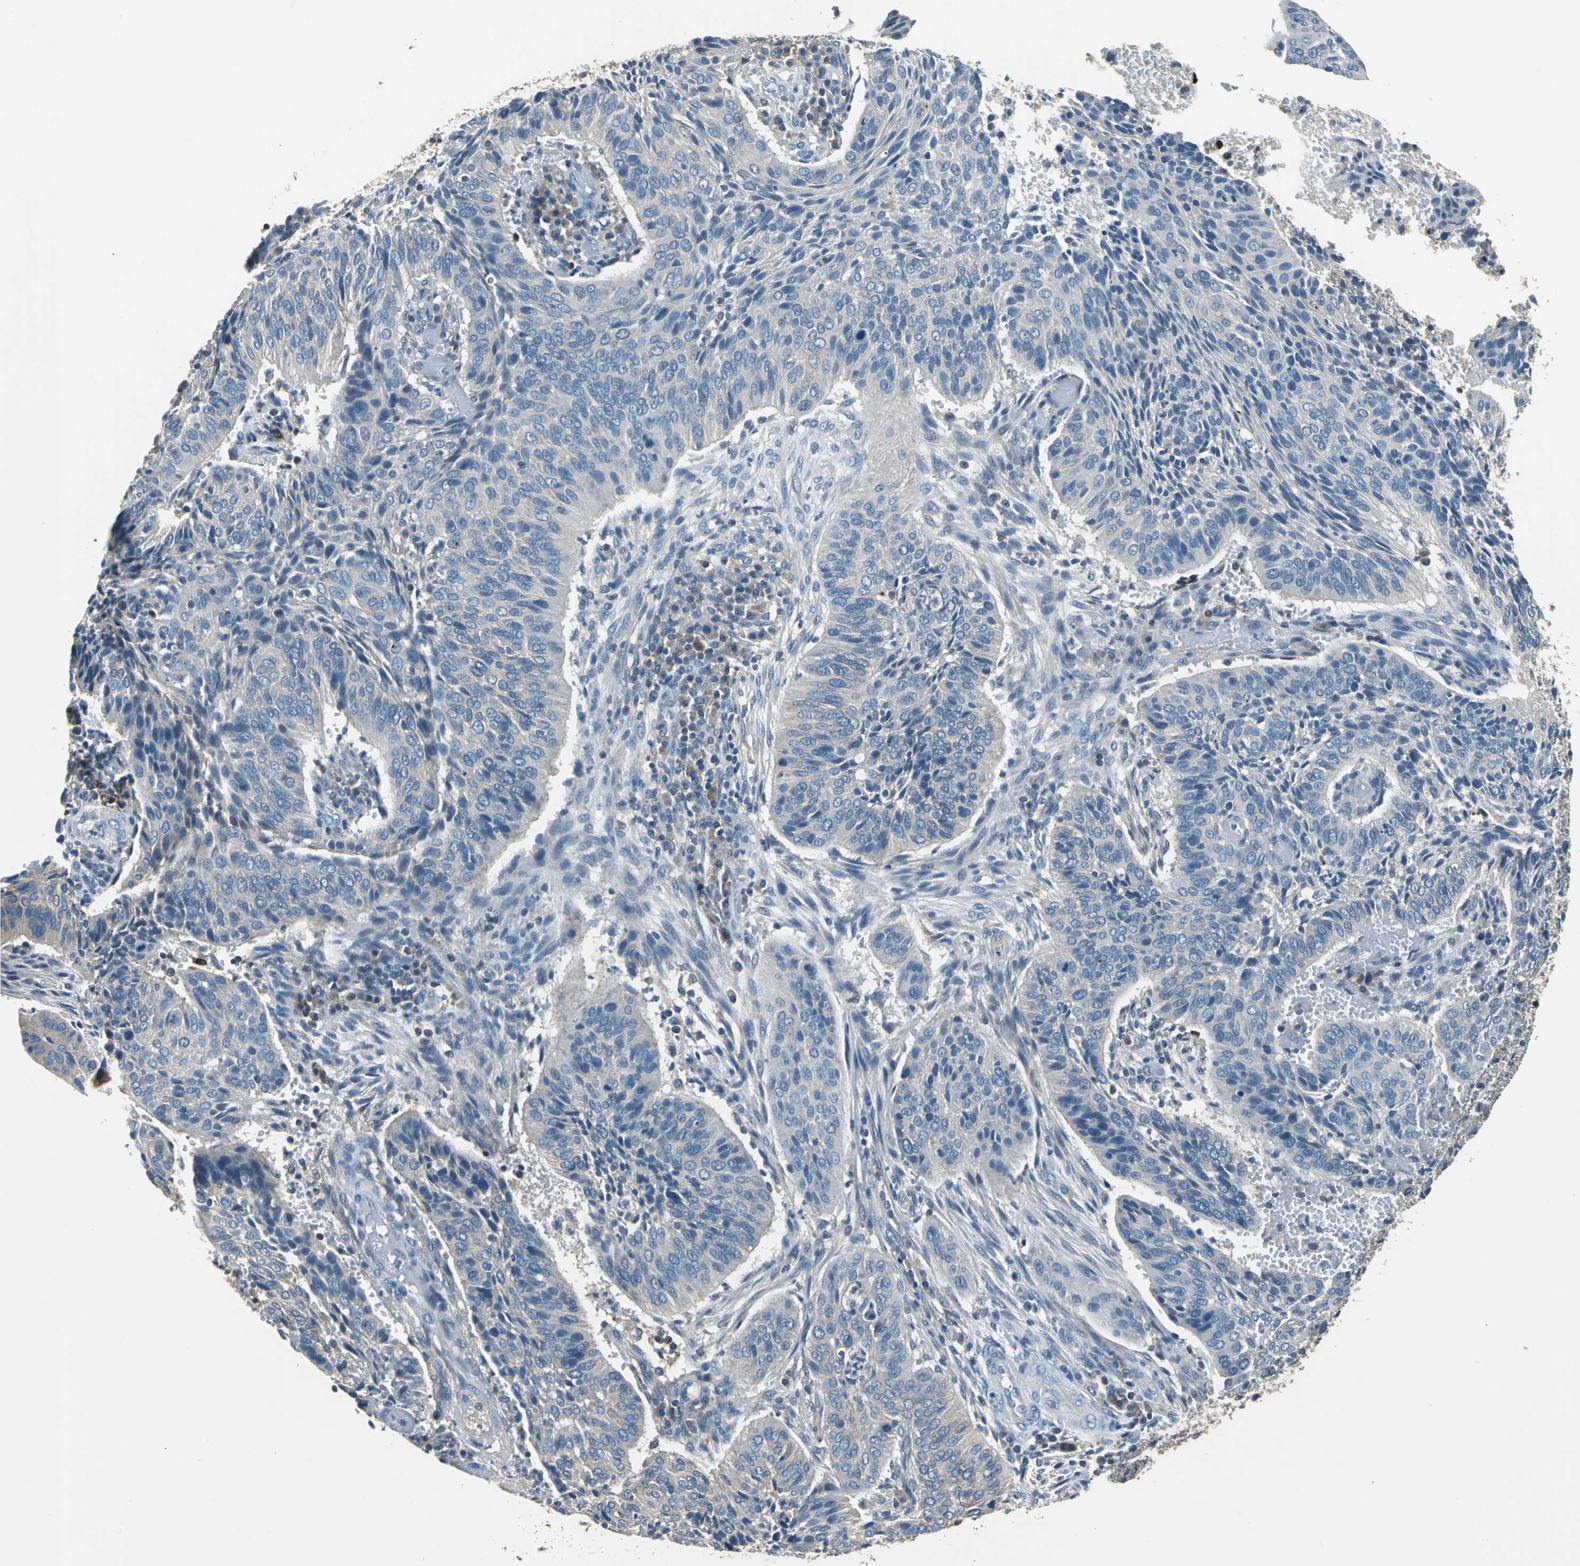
{"staining": {"intensity": "negative", "quantity": "none", "location": "none"}, "tissue": "cervical cancer", "cell_type": "Tumor cells", "image_type": "cancer", "snomed": [{"axis": "morphology", "description": "Squamous cell carcinoma, NOS"}, {"axis": "topography", "description": "Cervix"}], "caption": "Immunohistochemistry of cervical squamous cell carcinoma shows no staining in tumor cells.", "gene": "PRKCA", "patient": {"sex": "female", "age": 39}}